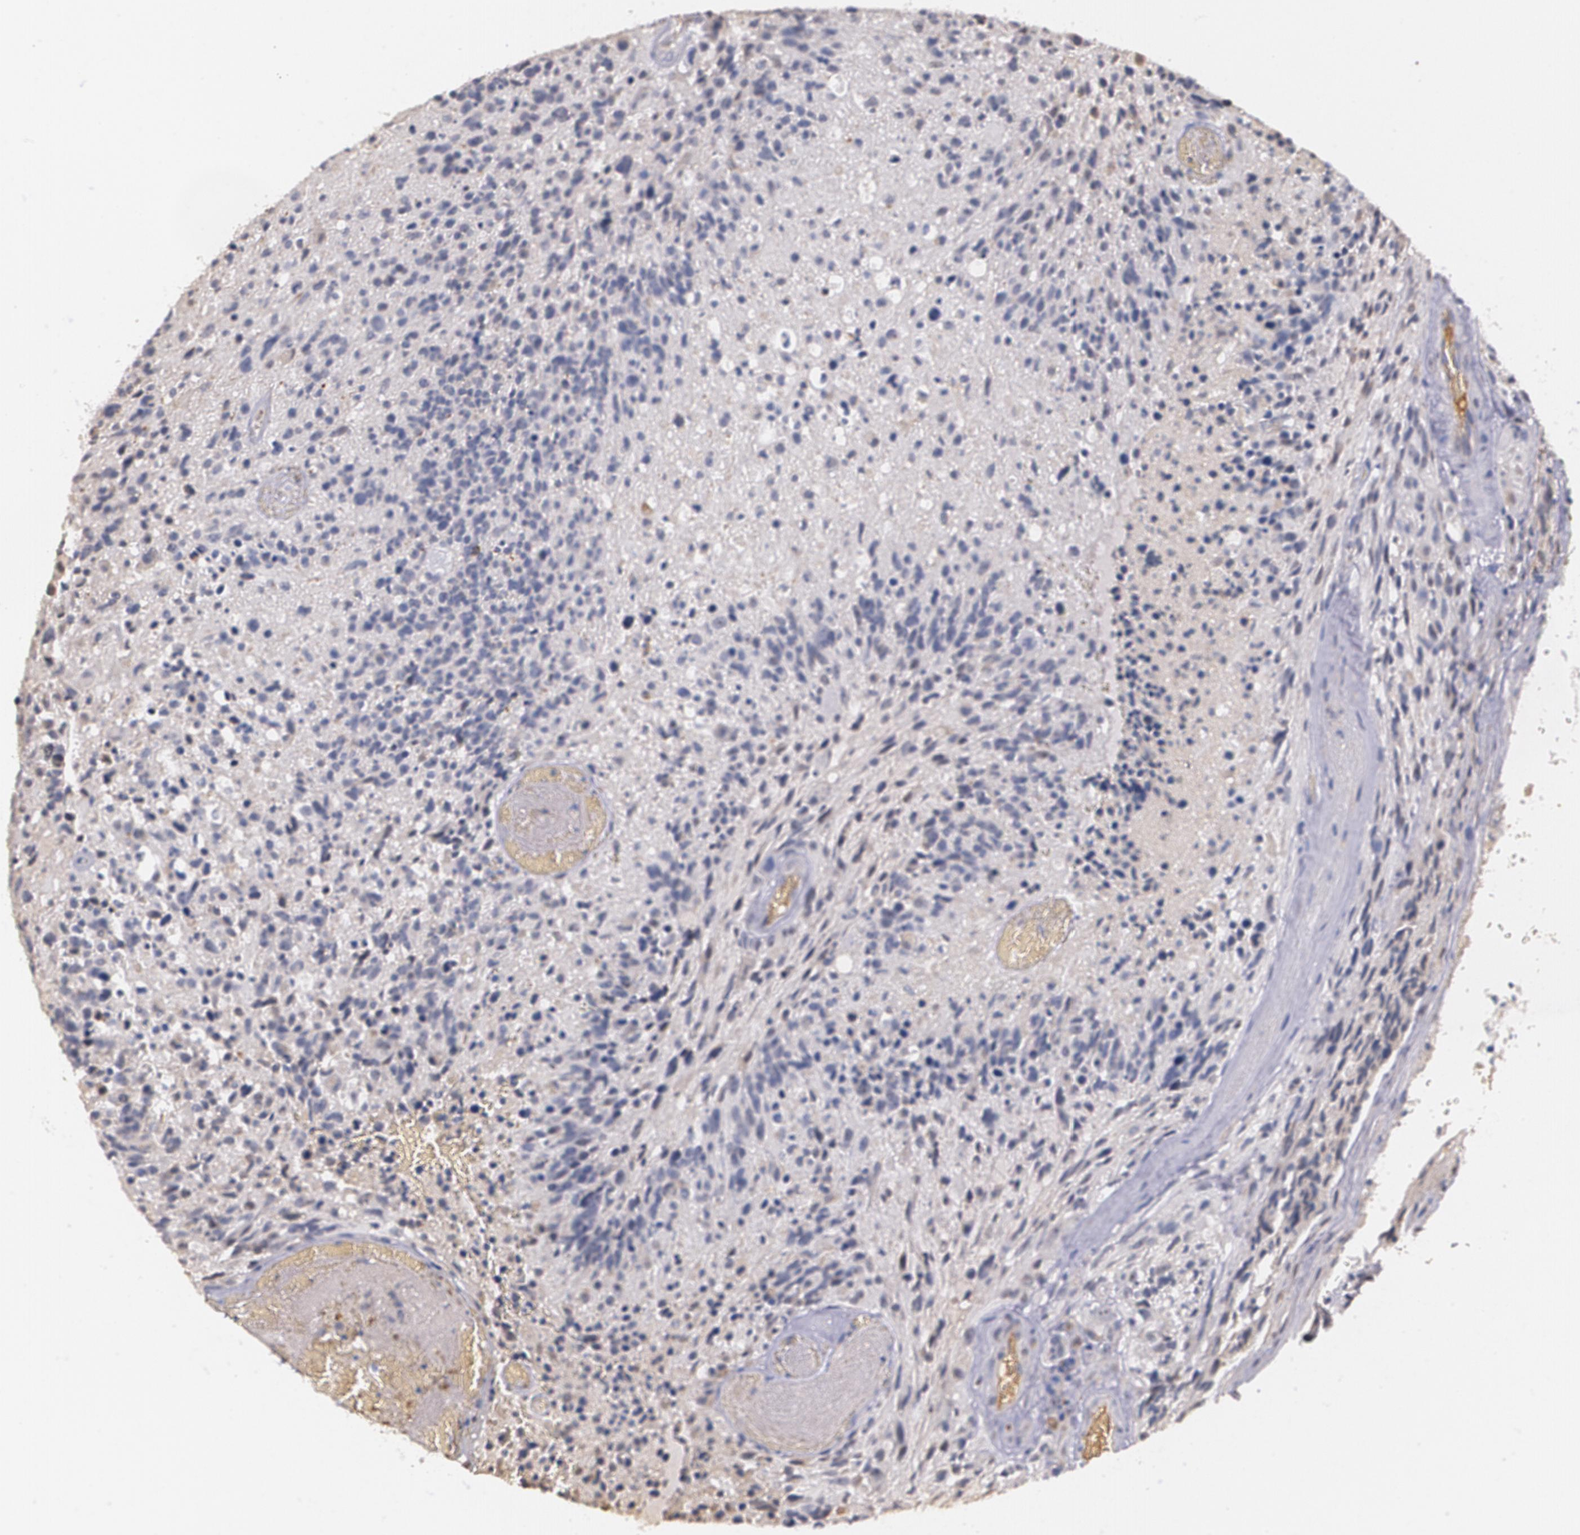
{"staining": {"intensity": "weak", "quantity": "<25%", "location": "cytoplasmic/membranous"}, "tissue": "glioma", "cell_type": "Tumor cells", "image_type": "cancer", "snomed": [{"axis": "morphology", "description": "Glioma, malignant, High grade"}, {"axis": "topography", "description": "Brain"}], "caption": "Tumor cells show no significant protein staining in malignant glioma (high-grade). (DAB (3,3'-diaminobenzidine) immunohistochemistry with hematoxylin counter stain).", "gene": "AMBP", "patient": {"sex": "male", "age": 72}}